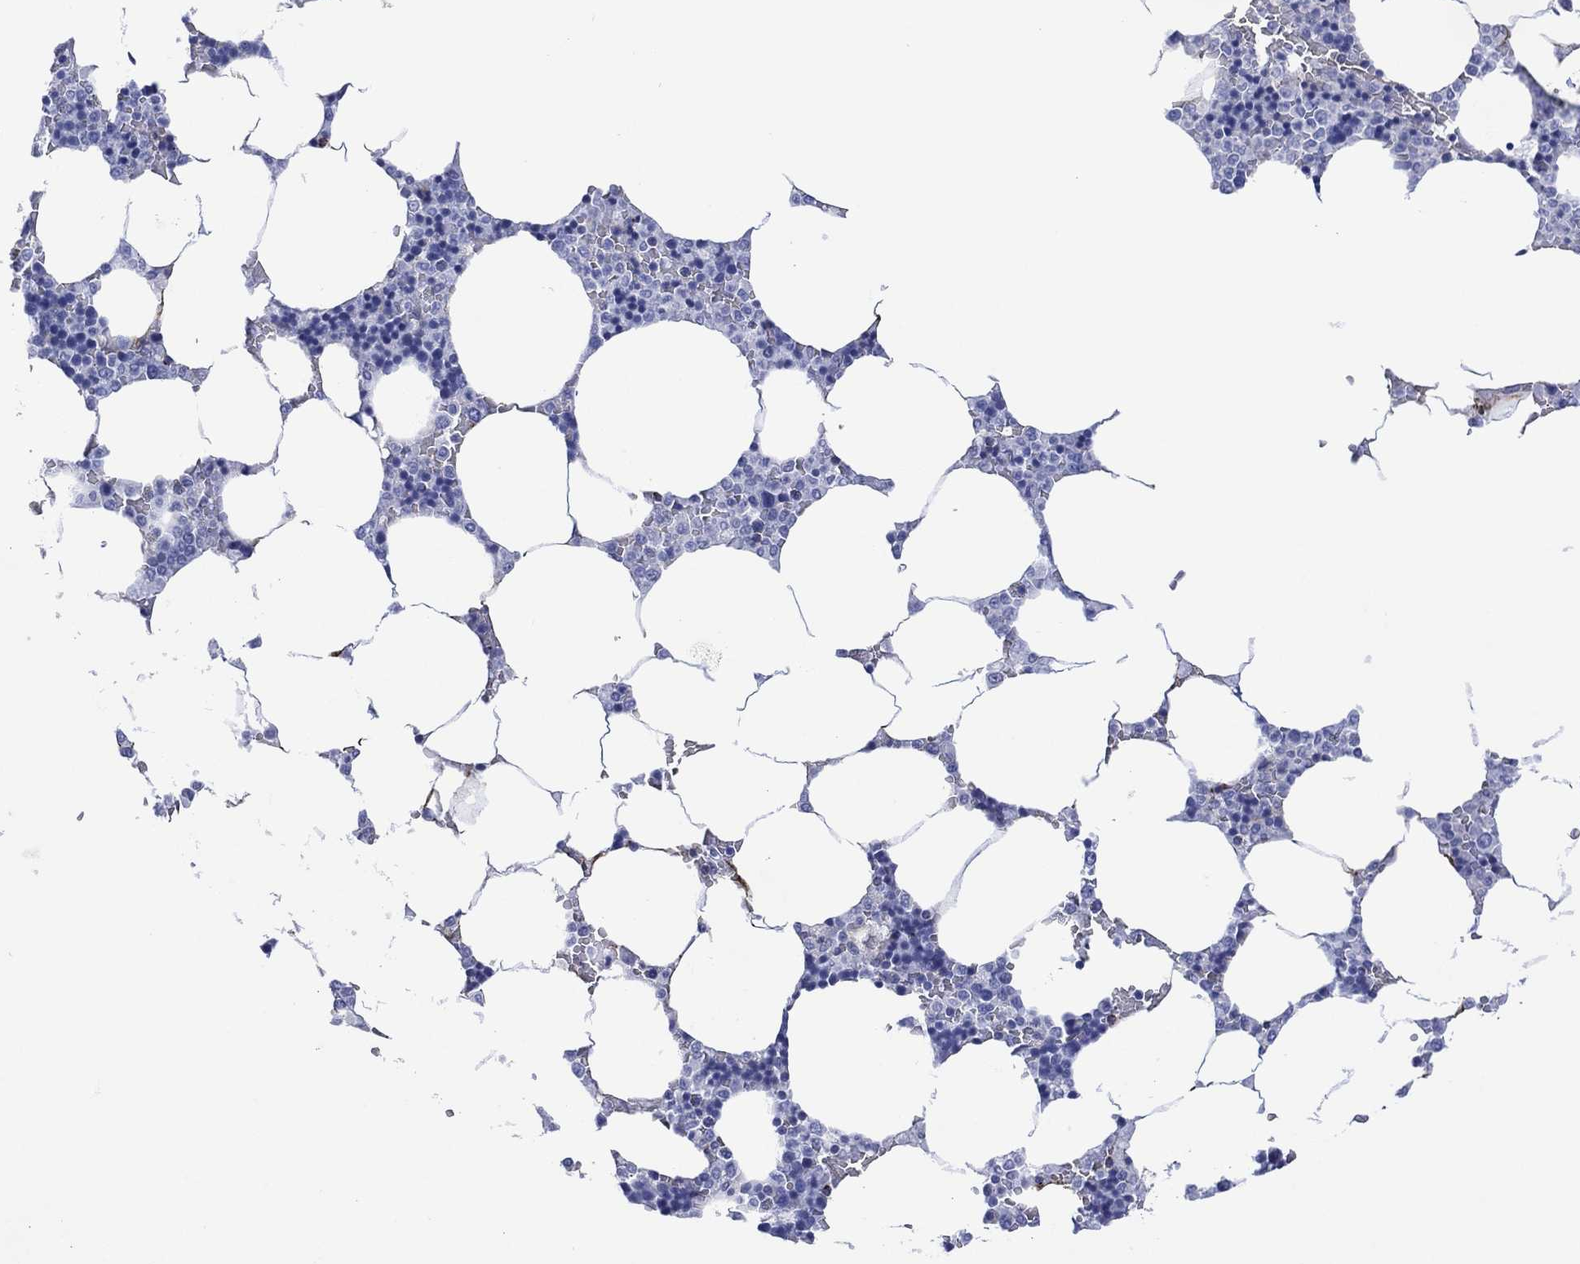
{"staining": {"intensity": "negative", "quantity": "none", "location": "none"}, "tissue": "bone marrow", "cell_type": "Hematopoietic cells", "image_type": "normal", "snomed": [{"axis": "morphology", "description": "Normal tissue, NOS"}, {"axis": "topography", "description": "Bone marrow"}], "caption": "DAB immunohistochemical staining of normal bone marrow demonstrates no significant positivity in hematopoietic cells. (DAB IHC, high magnification).", "gene": "DPP4", "patient": {"sex": "male", "age": 63}}